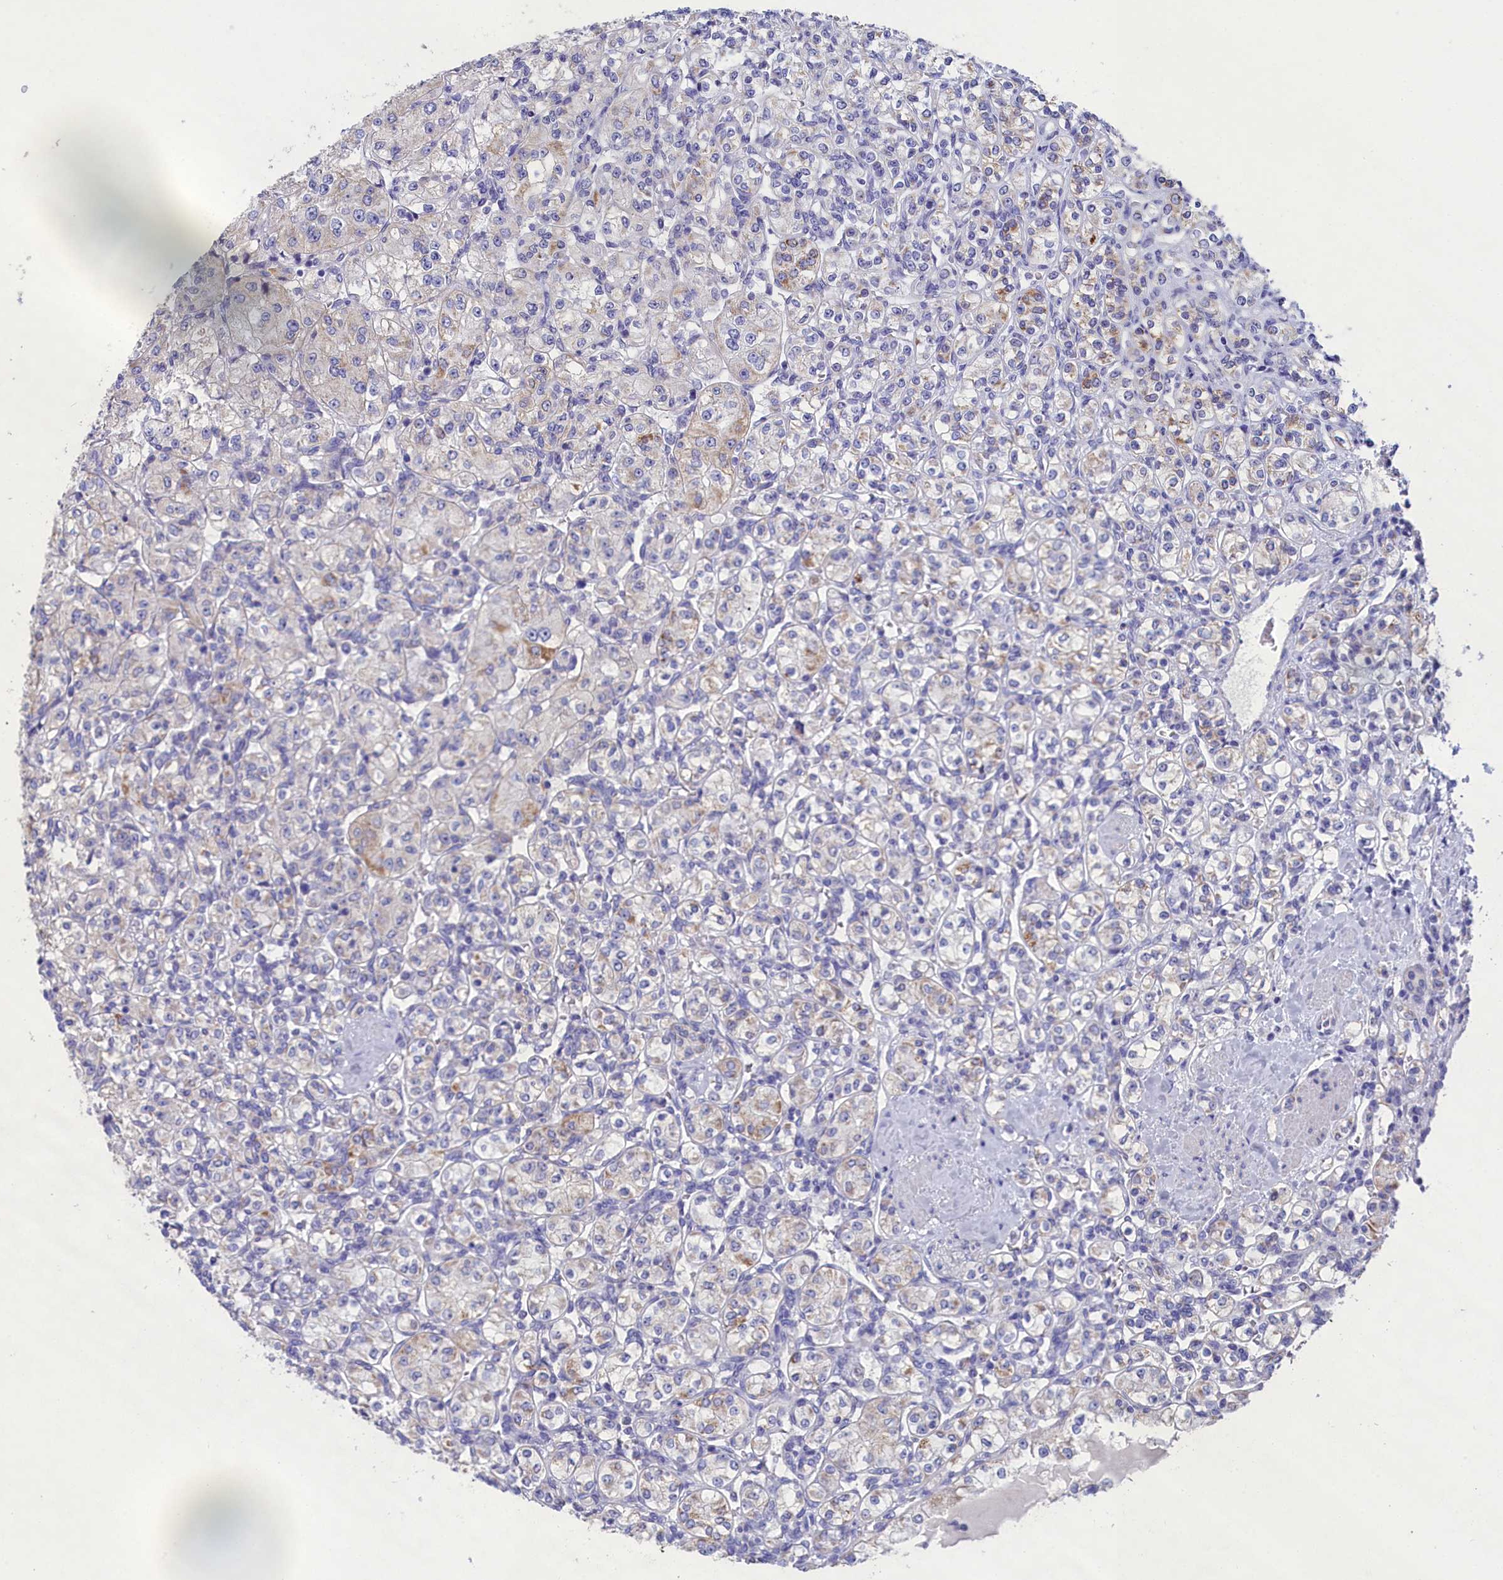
{"staining": {"intensity": "negative", "quantity": "none", "location": "none"}, "tissue": "renal cancer", "cell_type": "Tumor cells", "image_type": "cancer", "snomed": [{"axis": "morphology", "description": "Adenocarcinoma, NOS"}, {"axis": "topography", "description": "Kidney"}], "caption": "Renal adenocarcinoma stained for a protein using immunohistochemistry reveals no expression tumor cells.", "gene": "PRDM12", "patient": {"sex": "male", "age": 77}}